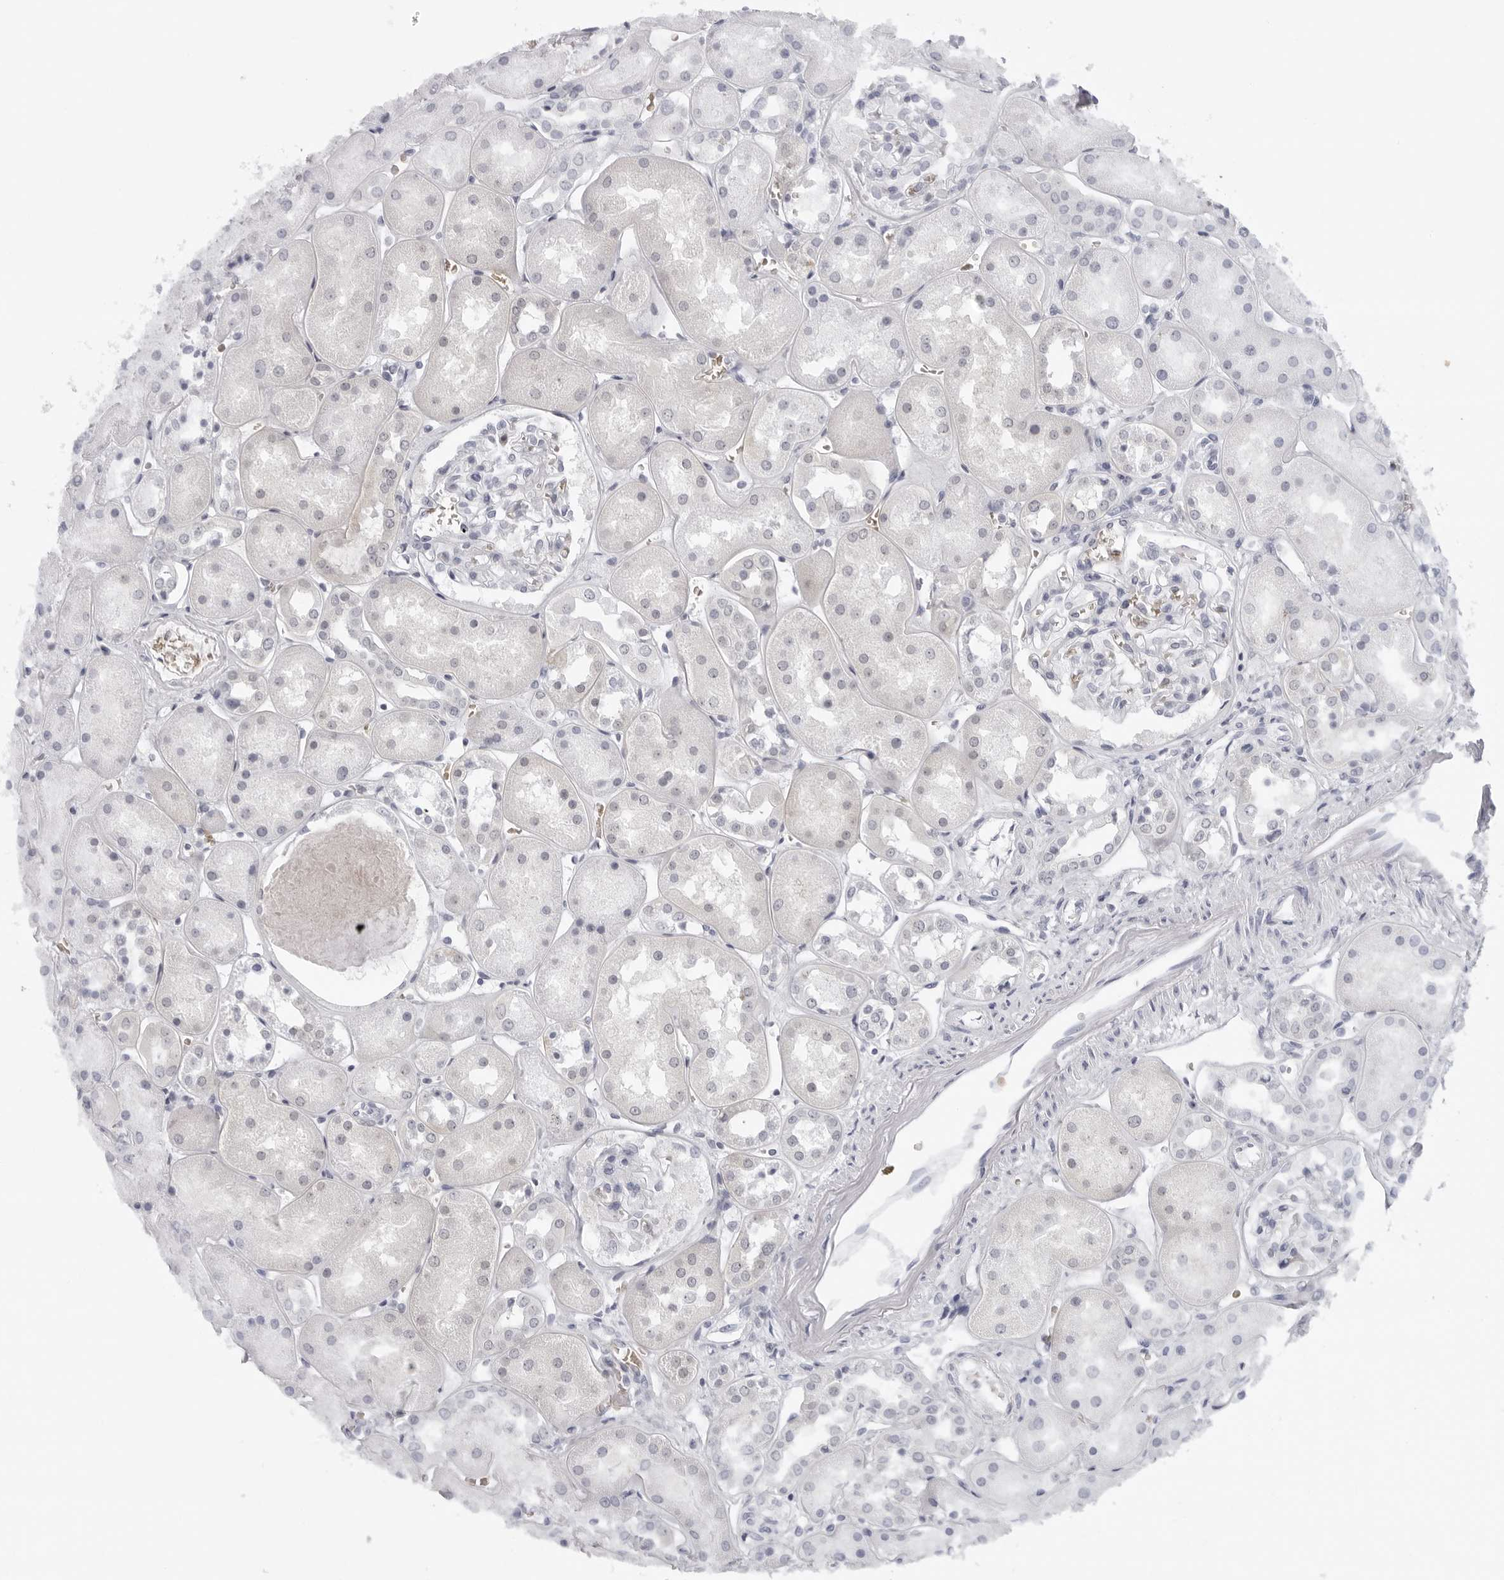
{"staining": {"intensity": "negative", "quantity": "none", "location": "none"}, "tissue": "kidney", "cell_type": "Cells in glomeruli", "image_type": "normal", "snomed": [{"axis": "morphology", "description": "Normal tissue, NOS"}, {"axis": "topography", "description": "Kidney"}], "caption": "This is a micrograph of IHC staining of unremarkable kidney, which shows no staining in cells in glomeruli. (Brightfield microscopy of DAB (3,3'-diaminobenzidine) IHC at high magnification).", "gene": "EPB41", "patient": {"sex": "male", "age": 70}}